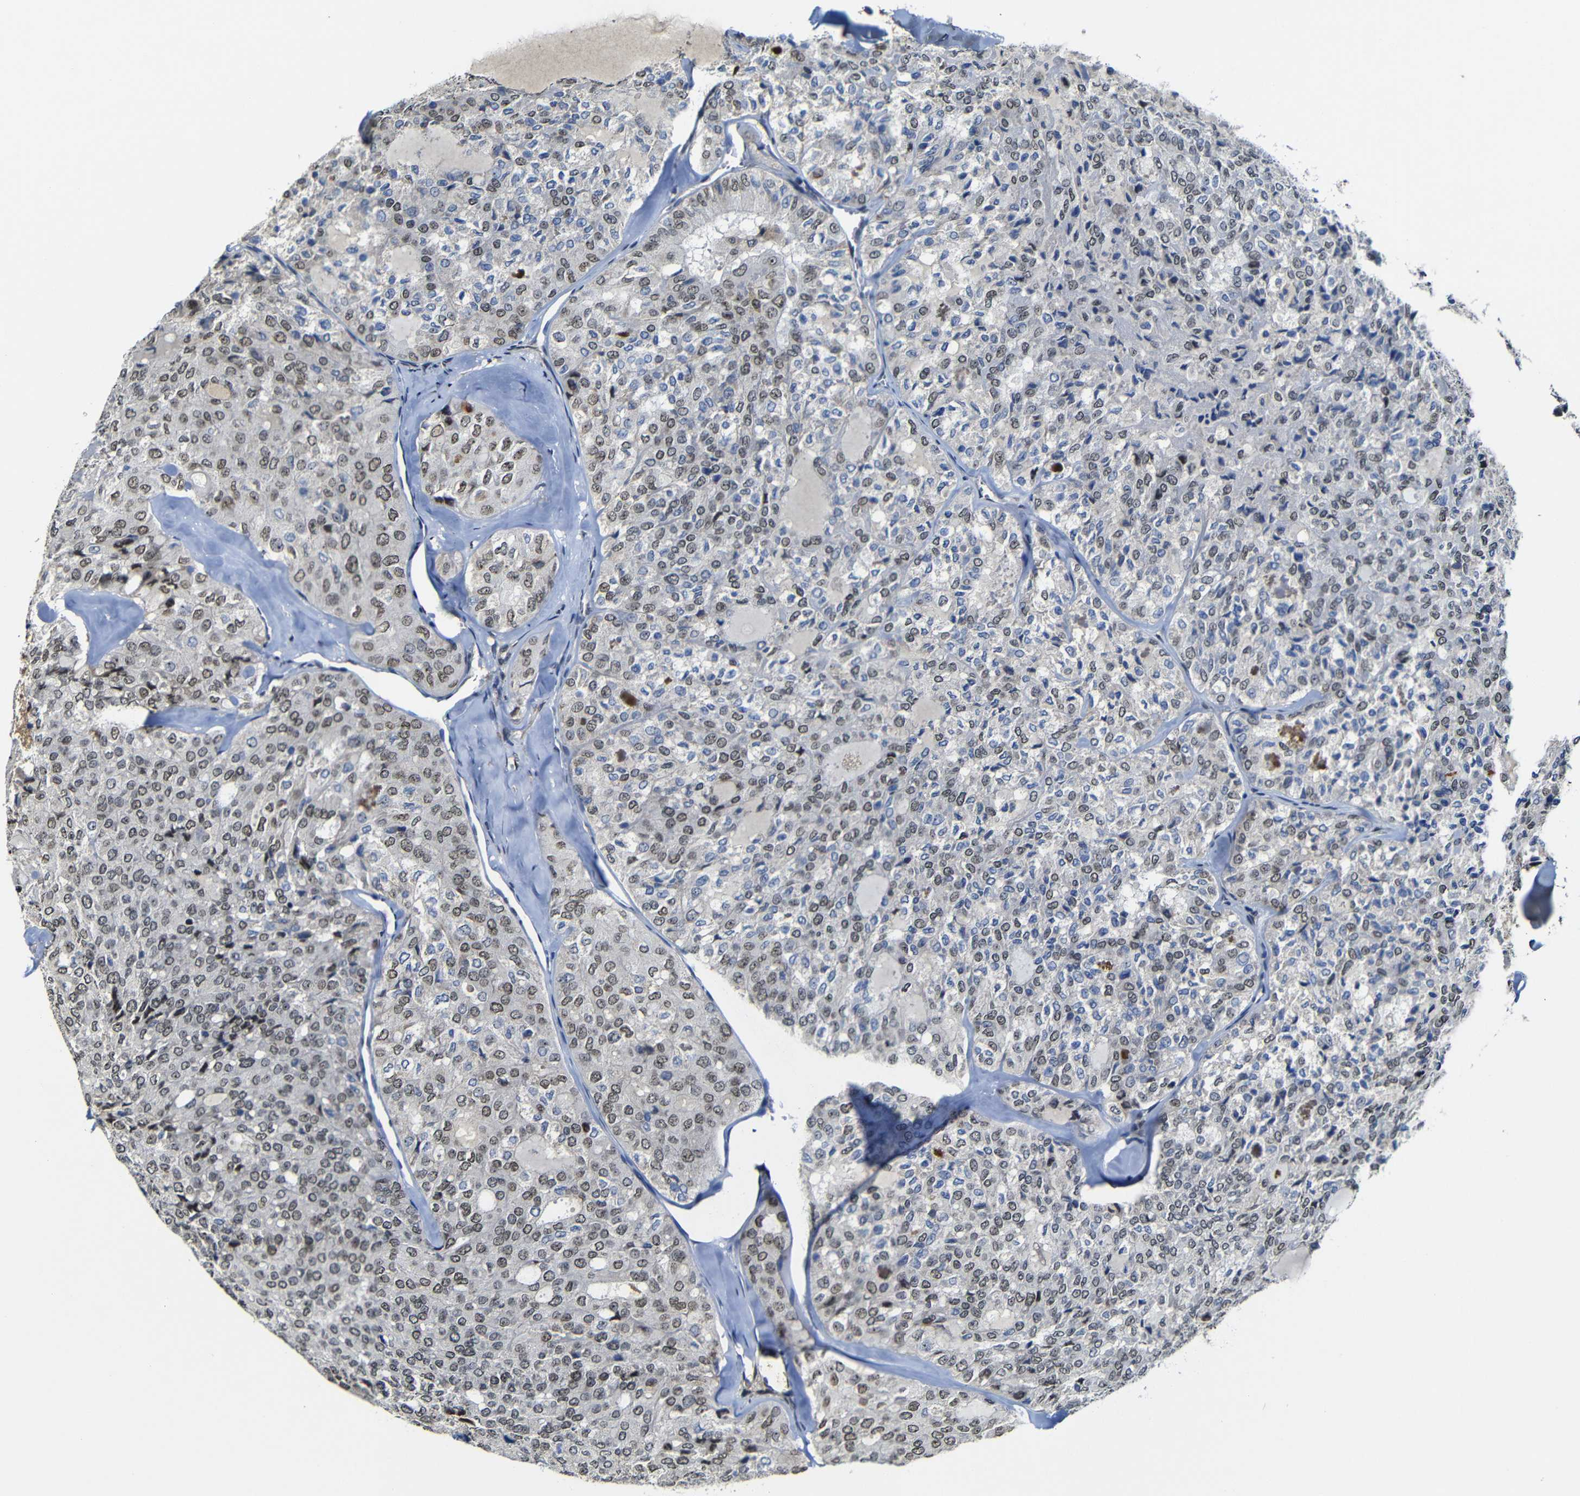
{"staining": {"intensity": "weak", "quantity": "<25%", "location": "nuclear"}, "tissue": "thyroid cancer", "cell_type": "Tumor cells", "image_type": "cancer", "snomed": [{"axis": "morphology", "description": "Follicular adenoma carcinoma, NOS"}, {"axis": "topography", "description": "Thyroid gland"}], "caption": "Tumor cells show no significant protein staining in thyroid cancer (follicular adenoma carcinoma). Brightfield microscopy of immunohistochemistry (IHC) stained with DAB (3,3'-diaminobenzidine) (brown) and hematoxylin (blue), captured at high magnification.", "gene": "MYC", "patient": {"sex": "male", "age": 75}}